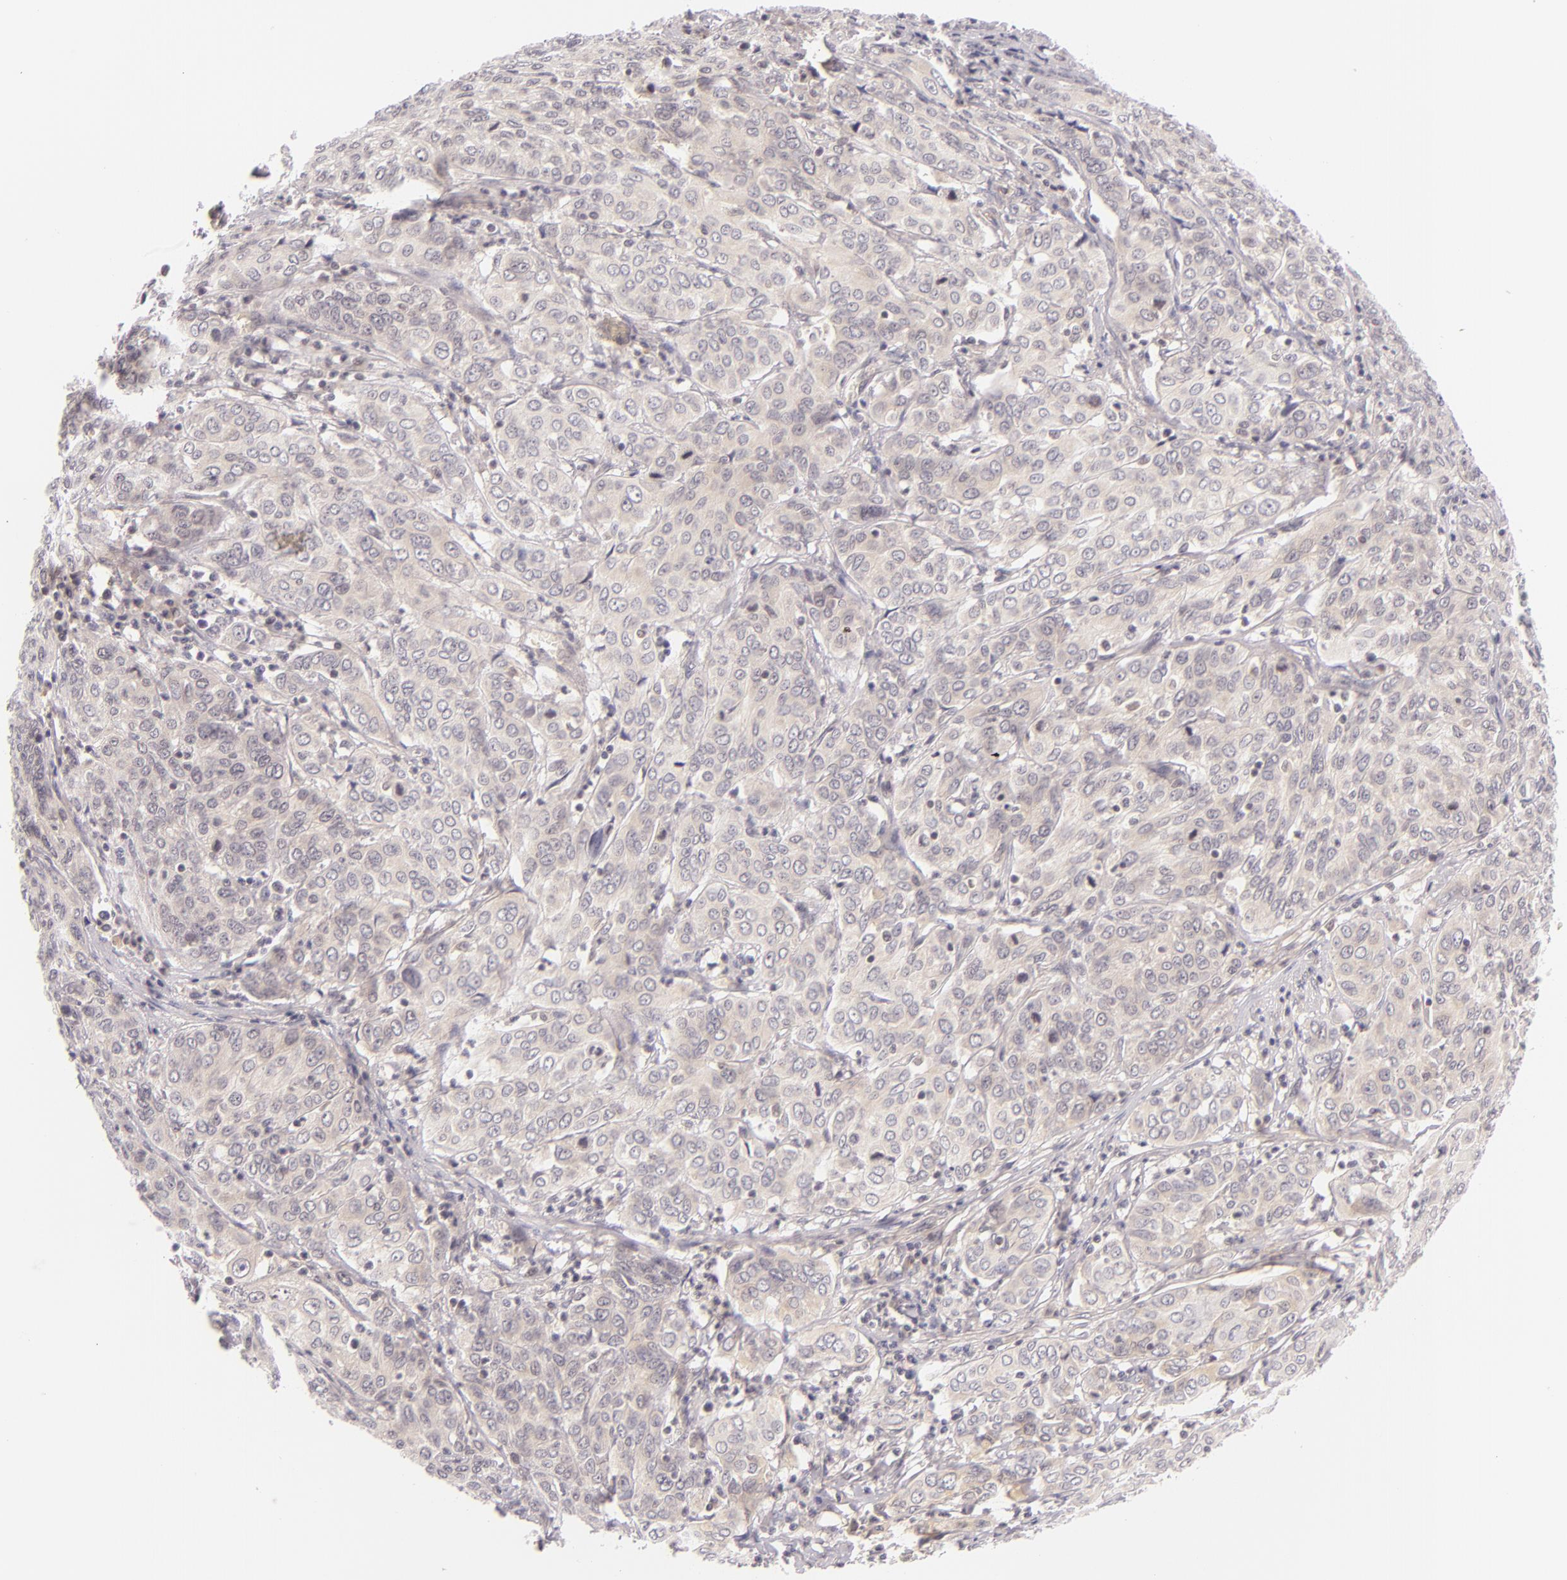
{"staining": {"intensity": "negative", "quantity": "none", "location": "none"}, "tissue": "cervical cancer", "cell_type": "Tumor cells", "image_type": "cancer", "snomed": [{"axis": "morphology", "description": "Squamous cell carcinoma, NOS"}, {"axis": "topography", "description": "Cervix"}], "caption": "This is an immunohistochemistry histopathology image of squamous cell carcinoma (cervical). There is no expression in tumor cells.", "gene": "CASP8", "patient": {"sex": "female", "age": 38}}